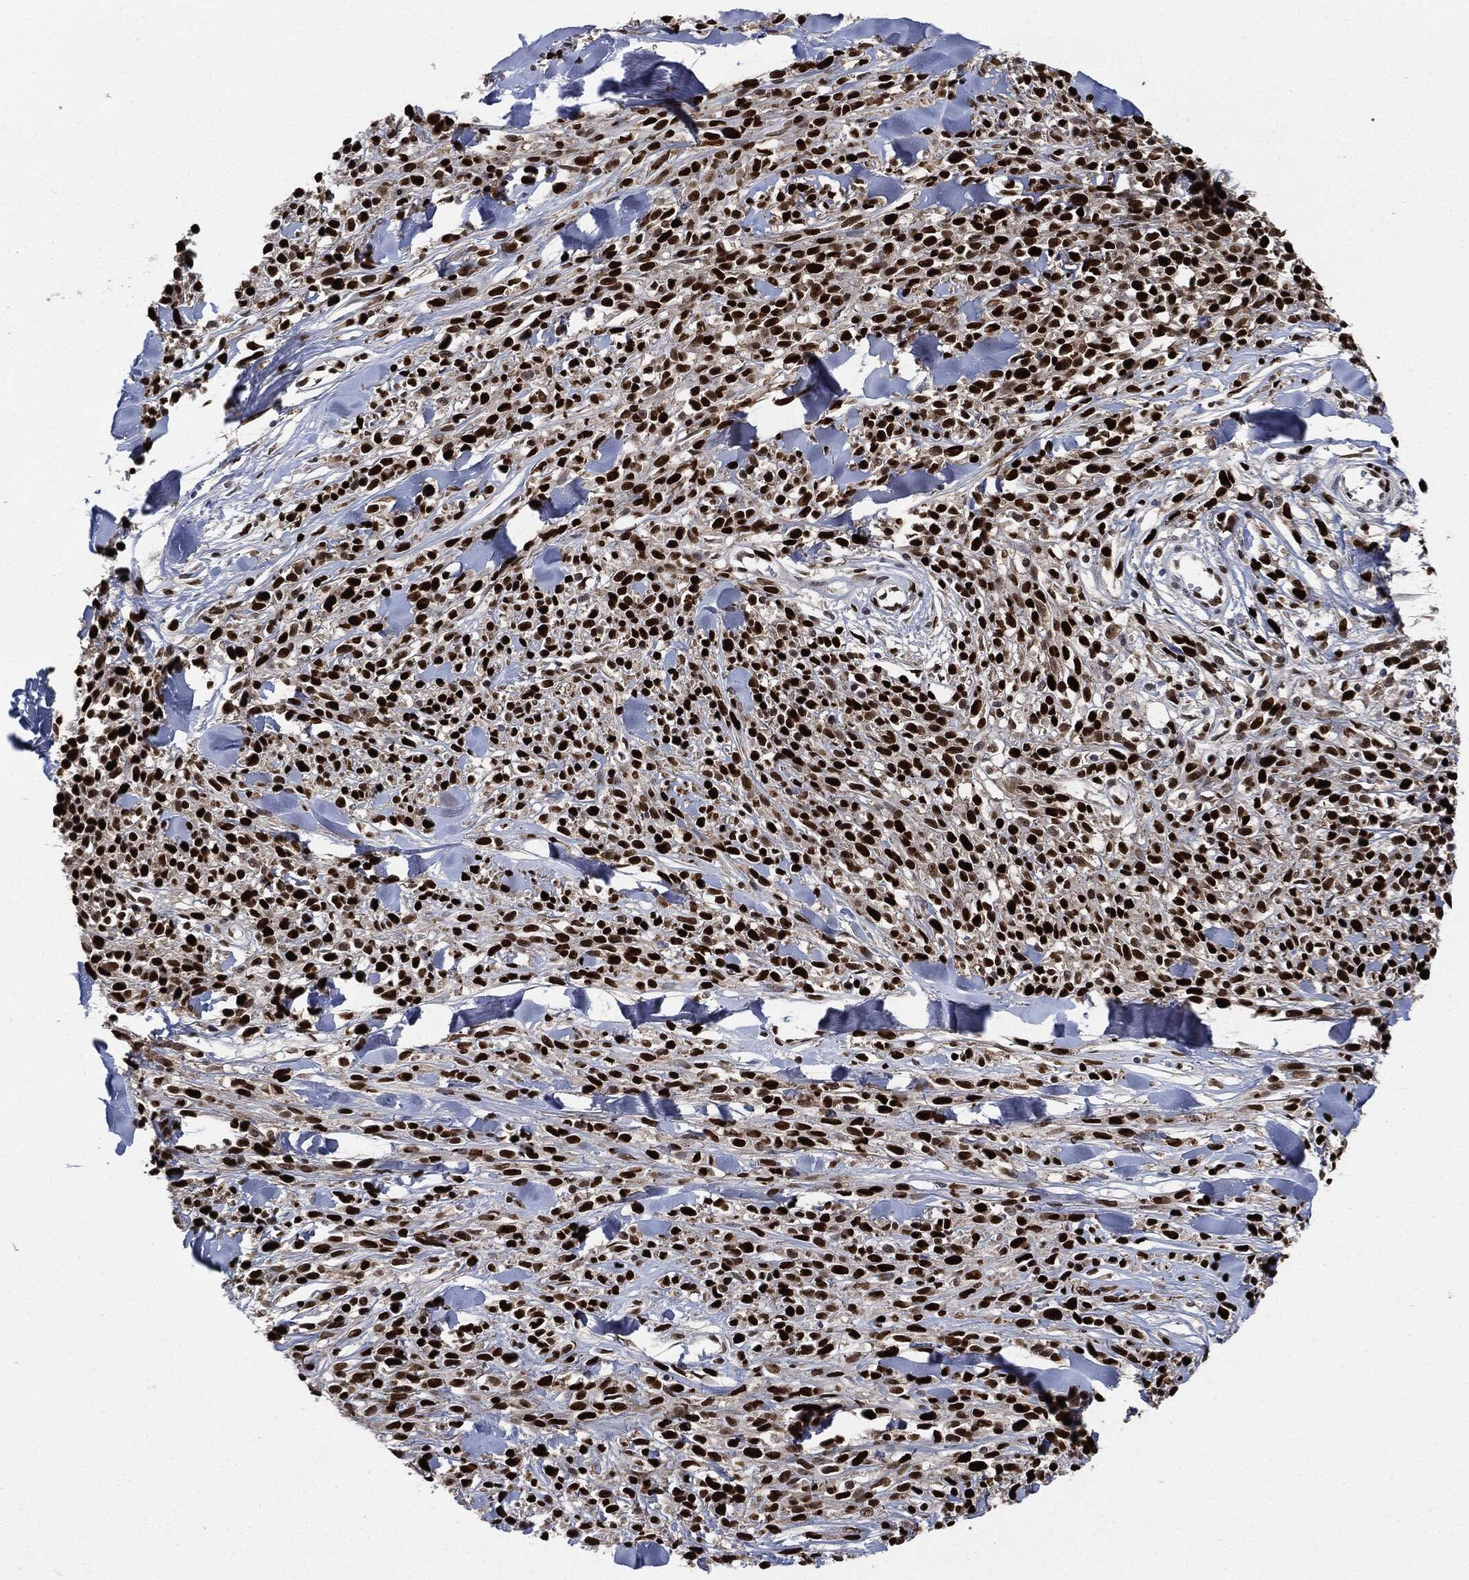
{"staining": {"intensity": "strong", "quantity": ">75%", "location": "nuclear"}, "tissue": "melanoma", "cell_type": "Tumor cells", "image_type": "cancer", "snomed": [{"axis": "morphology", "description": "Malignant melanoma, NOS"}, {"axis": "topography", "description": "Skin"}, {"axis": "topography", "description": "Skin of trunk"}], "caption": "Melanoma stained with a protein marker displays strong staining in tumor cells.", "gene": "PCNA", "patient": {"sex": "male", "age": 74}}